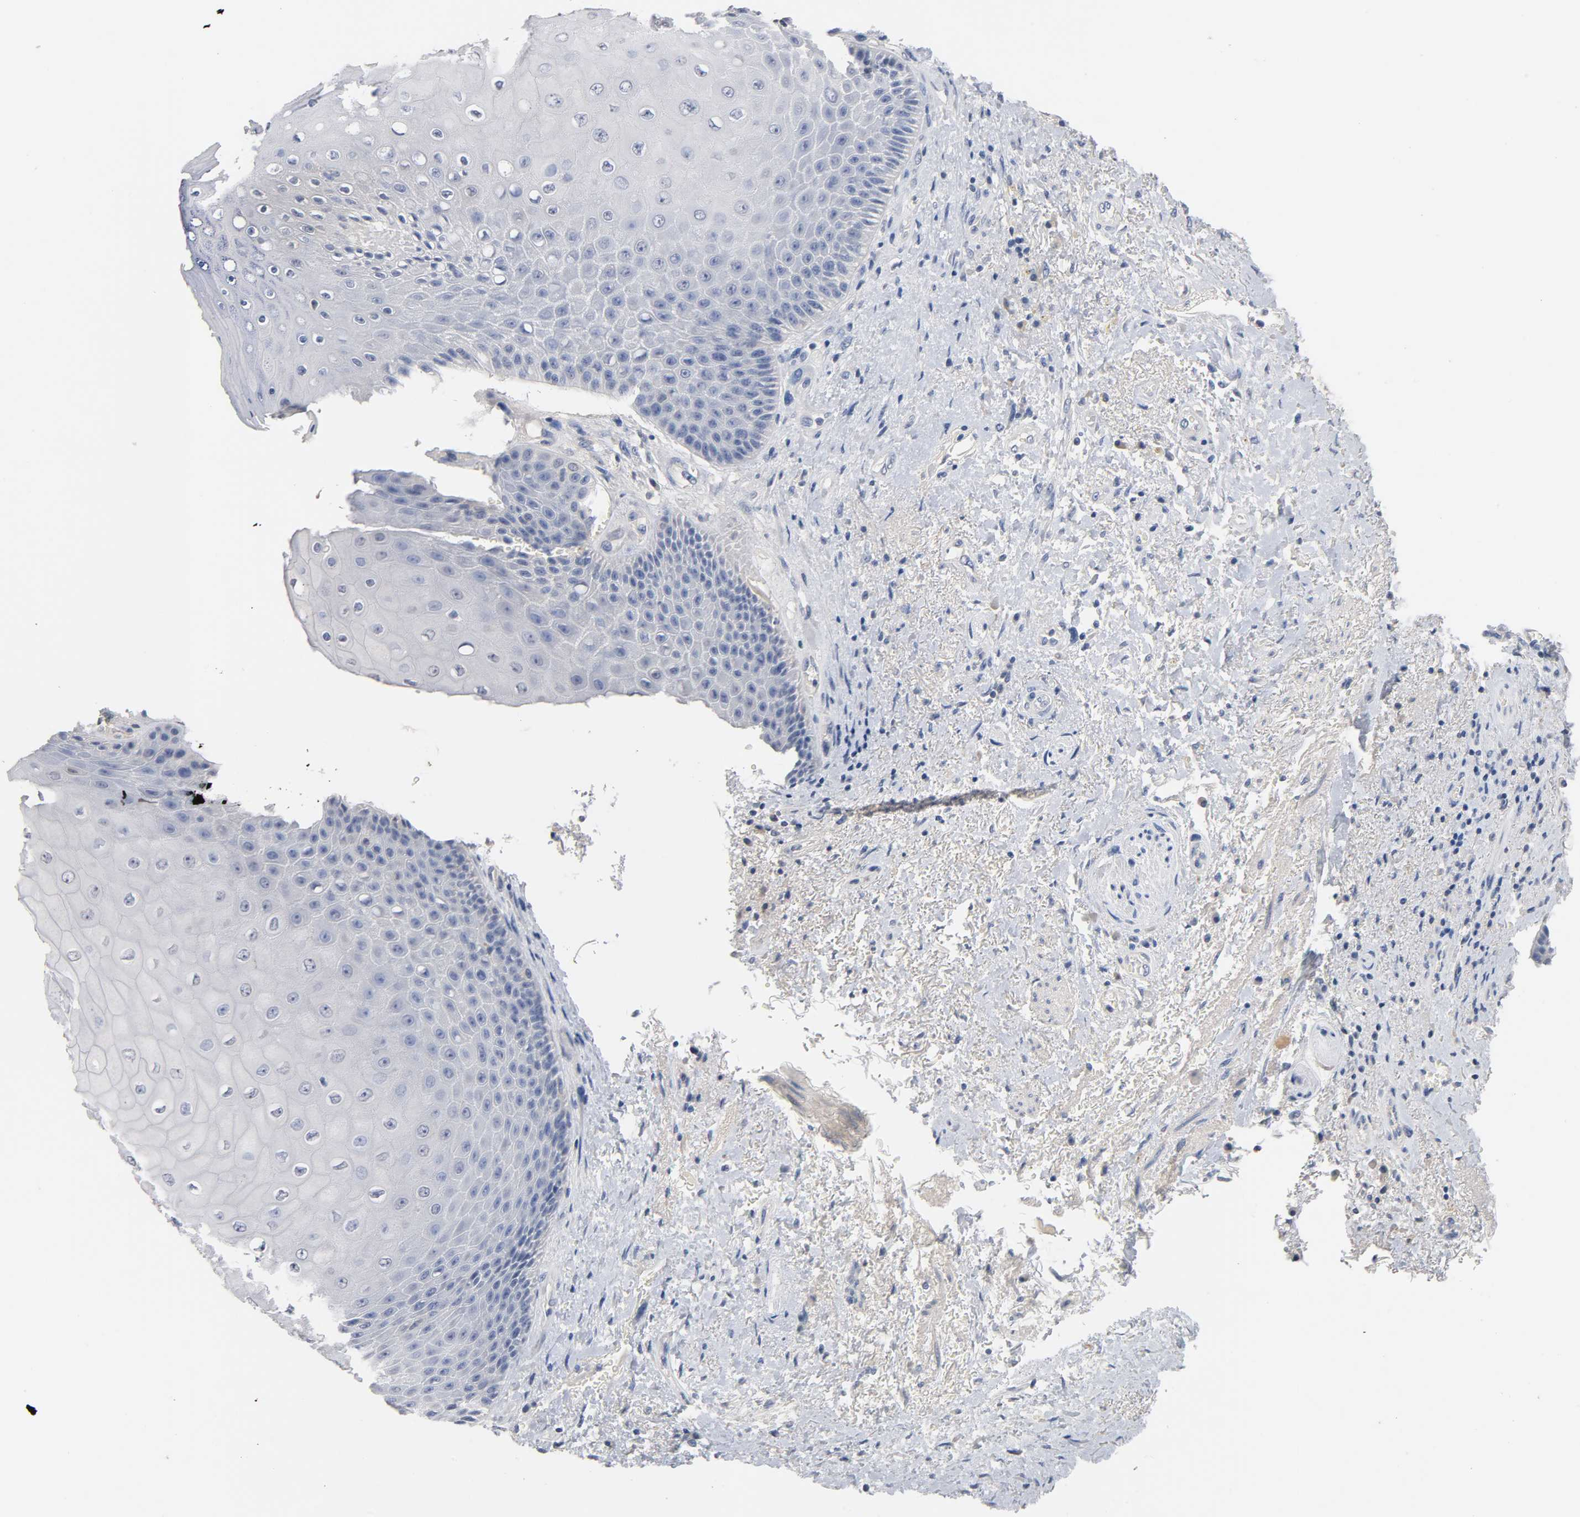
{"staining": {"intensity": "weak", "quantity": "<25%", "location": "cytoplasmic/membranous"}, "tissue": "skin", "cell_type": "Epidermal cells", "image_type": "normal", "snomed": [{"axis": "morphology", "description": "Normal tissue, NOS"}, {"axis": "topography", "description": "Anal"}], "caption": "The histopathology image exhibits no significant staining in epidermal cells of skin. The staining was performed using DAB (3,3'-diaminobenzidine) to visualize the protein expression in brown, while the nuclei were stained in blue with hematoxylin (Magnification: 20x).", "gene": "ZCCHC13", "patient": {"sex": "female", "age": 46}}